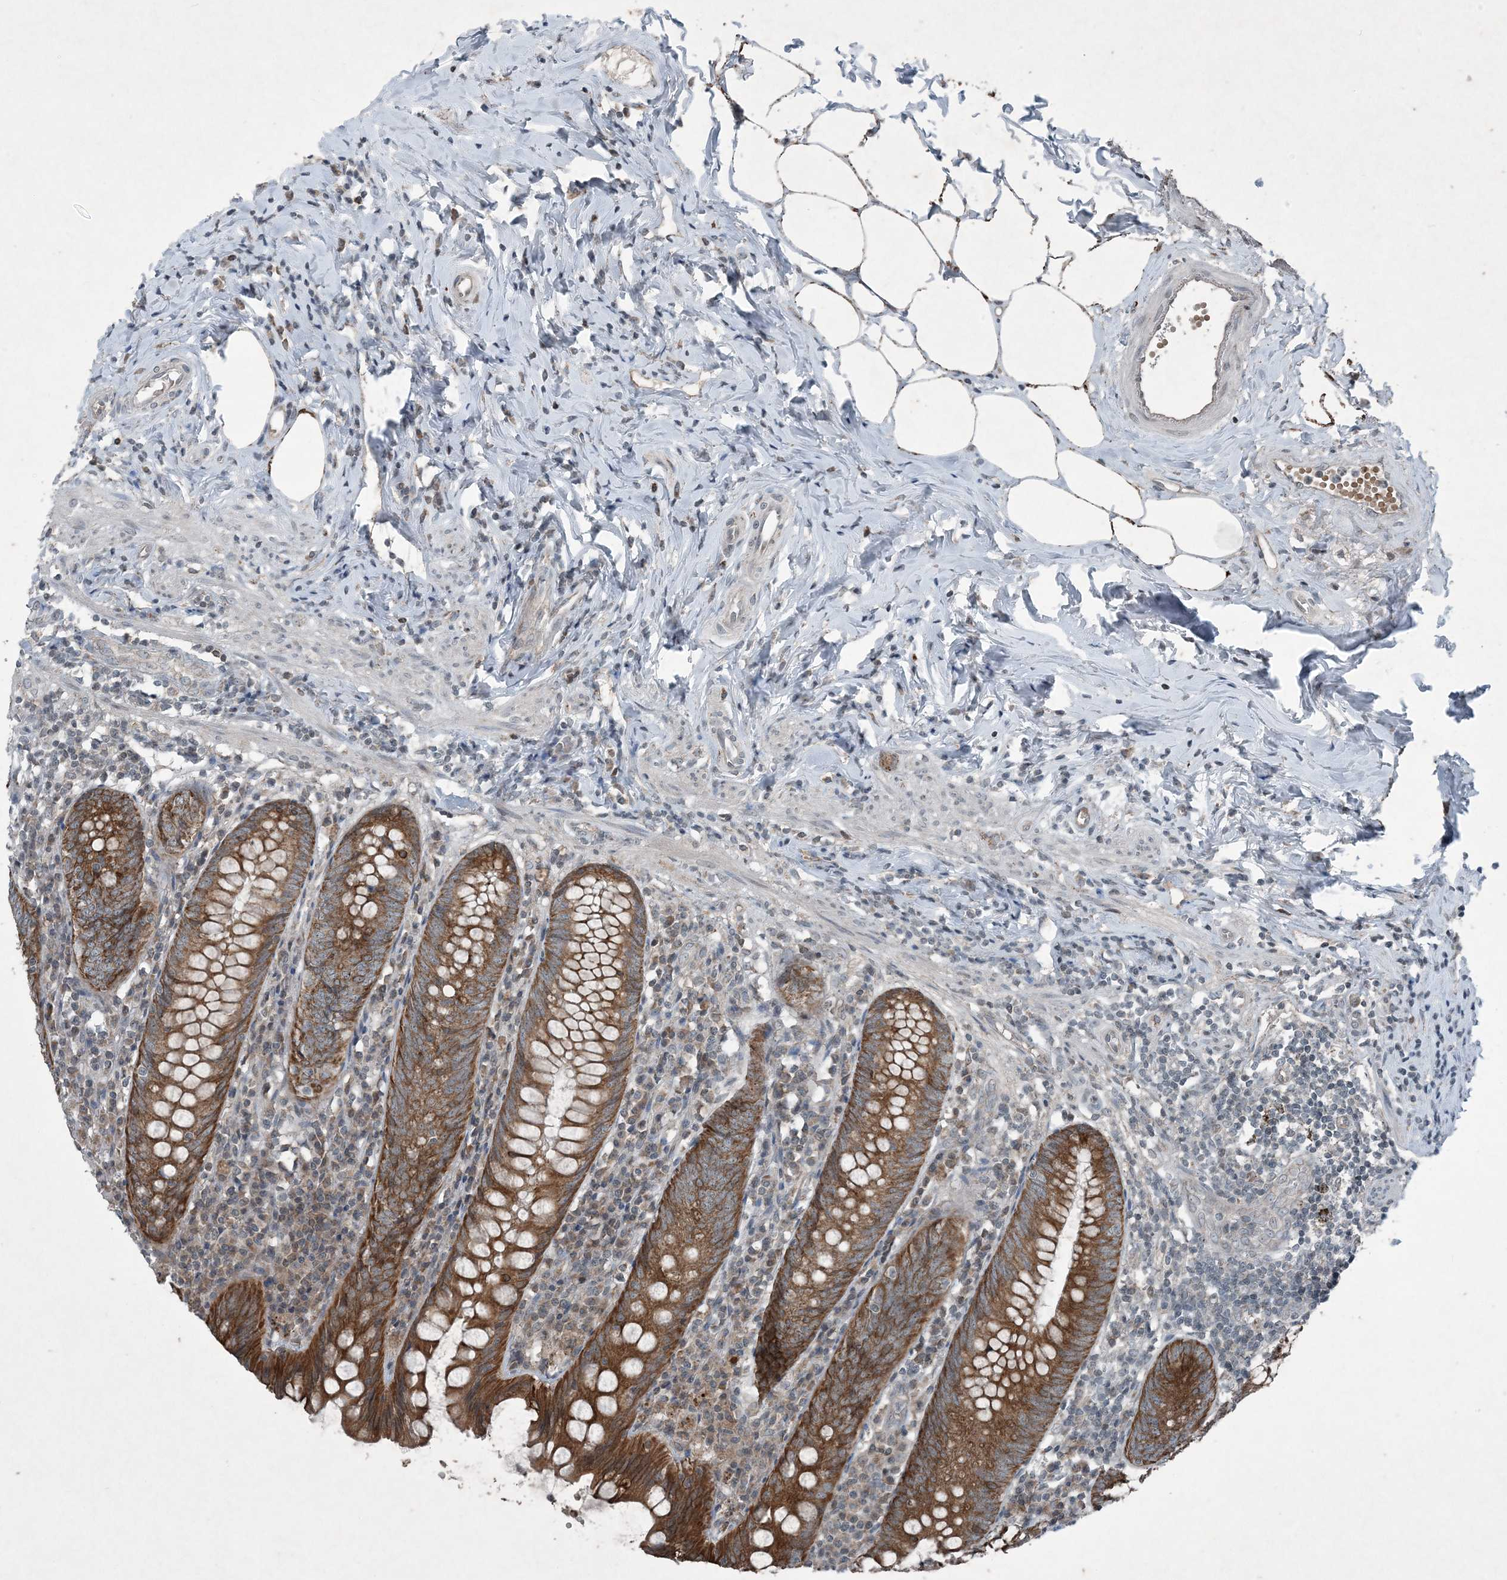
{"staining": {"intensity": "strong", "quantity": "25%-75%", "location": "cytoplasmic/membranous"}, "tissue": "appendix", "cell_type": "Glandular cells", "image_type": "normal", "snomed": [{"axis": "morphology", "description": "Normal tissue, NOS"}, {"axis": "topography", "description": "Appendix"}], "caption": "Protein expression analysis of unremarkable appendix shows strong cytoplasmic/membranous positivity in about 25%-75% of glandular cells.", "gene": "PC", "patient": {"sex": "female", "age": 54}}